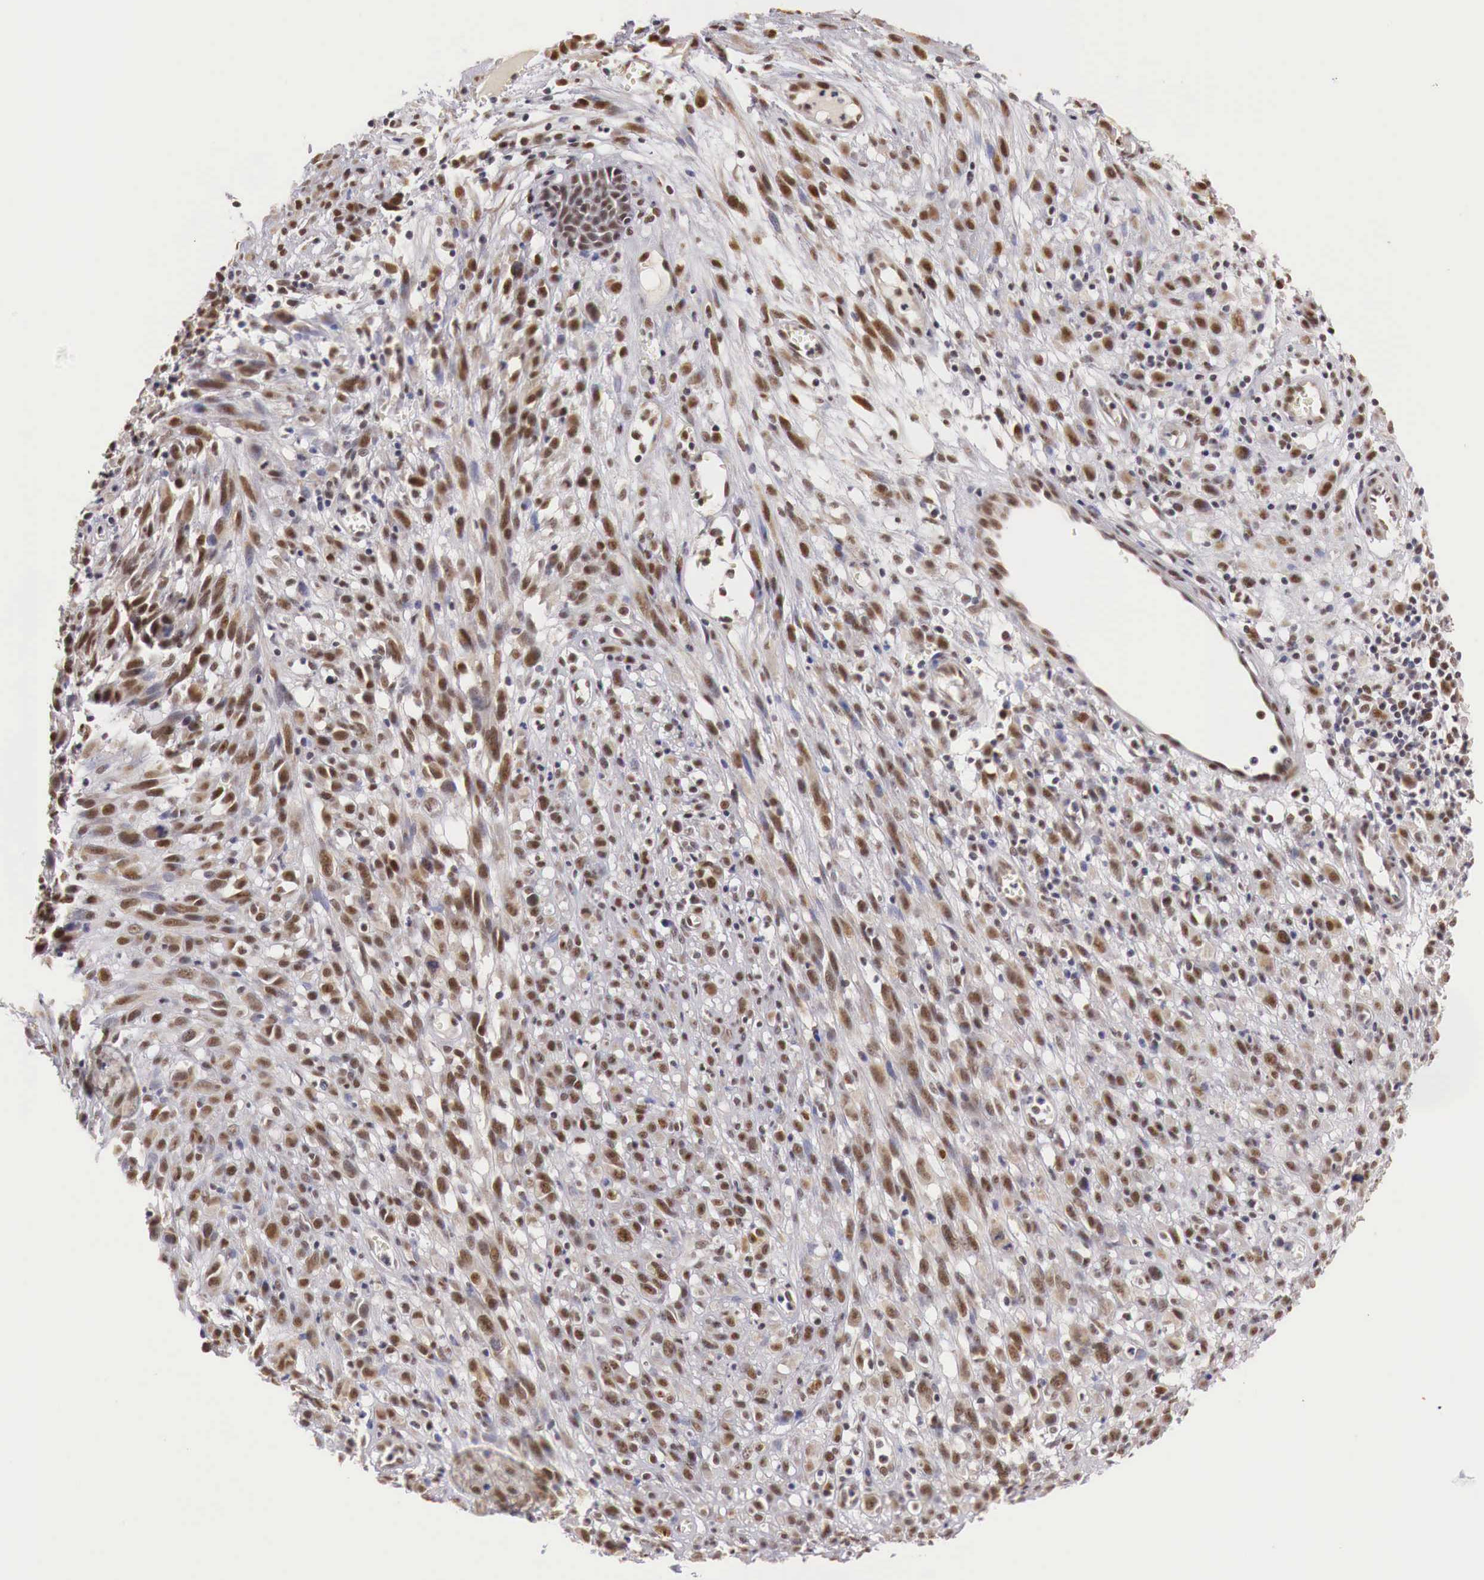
{"staining": {"intensity": "weak", "quantity": ">75%", "location": "cytoplasmic/membranous,nuclear"}, "tissue": "melanoma", "cell_type": "Tumor cells", "image_type": "cancer", "snomed": [{"axis": "morphology", "description": "Malignant melanoma, NOS"}, {"axis": "topography", "description": "Skin"}], "caption": "Tumor cells reveal weak cytoplasmic/membranous and nuclear expression in approximately >75% of cells in melanoma.", "gene": "GPKOW", "patient": {"sex": "male", "age": 51}}